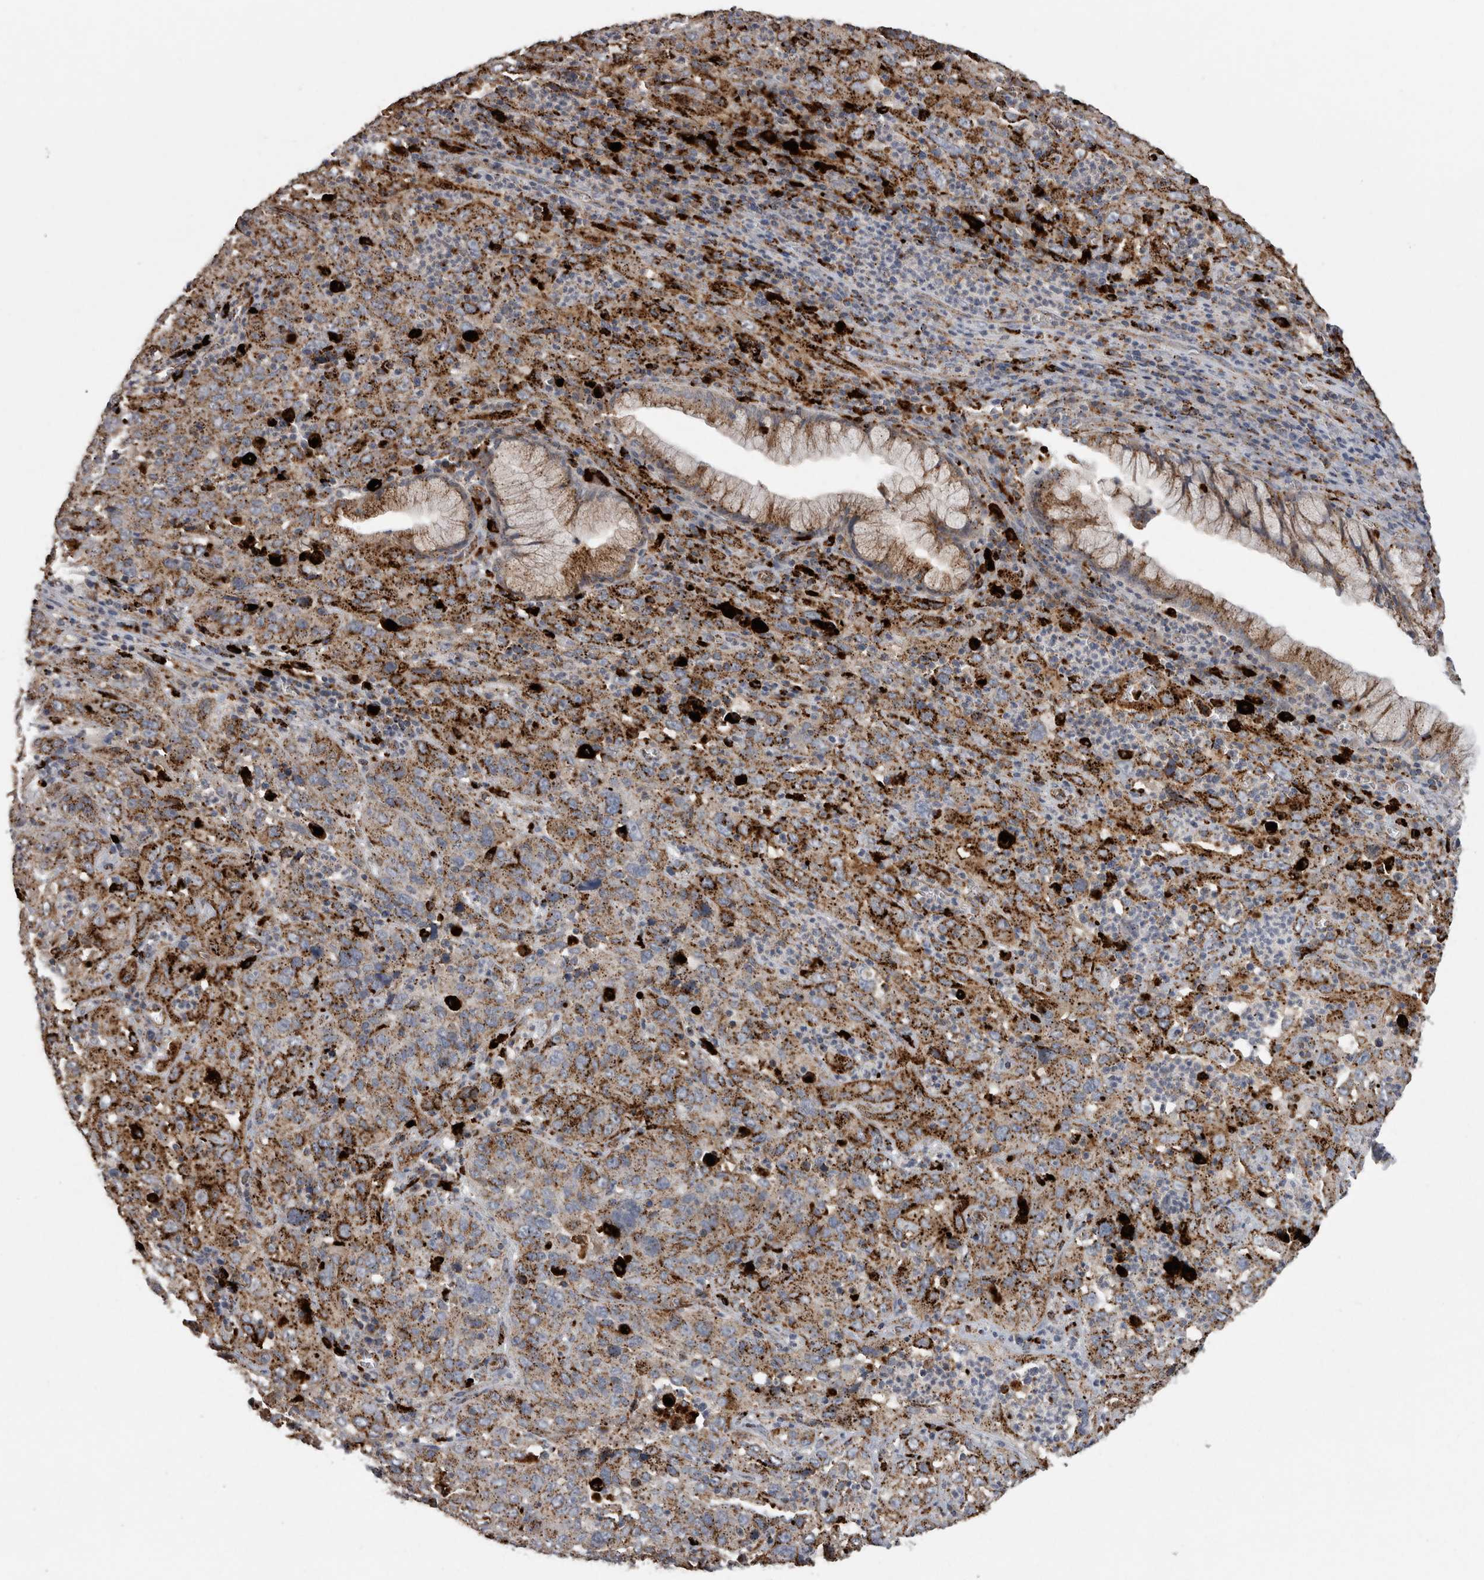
{"staining": {"intensity": "moderate", "quantity": ">75%", "location": "cytoplasmic/membranous"}, "tissue": "cervical cancer", "cell_type": "Tumor cells", "image_type": "cancer", "snomed": [{"axis": "morphology", "description": "Squamous cell carcinoma, NOS"}, {"axis": "topography", "description": "Cervix"}], "caption": "The micrograph displays staining of cervical squamous cell carcinoma, revealing moderate cytoplasmic/membranous protein staining (brown color) within tumor cells. (DAB (3,3'-diaminobenzidine) IHC with brightfield microscopy, high magnification).", "gene": "CTSZ", "patient": {"sex": "female", "age": 32}}